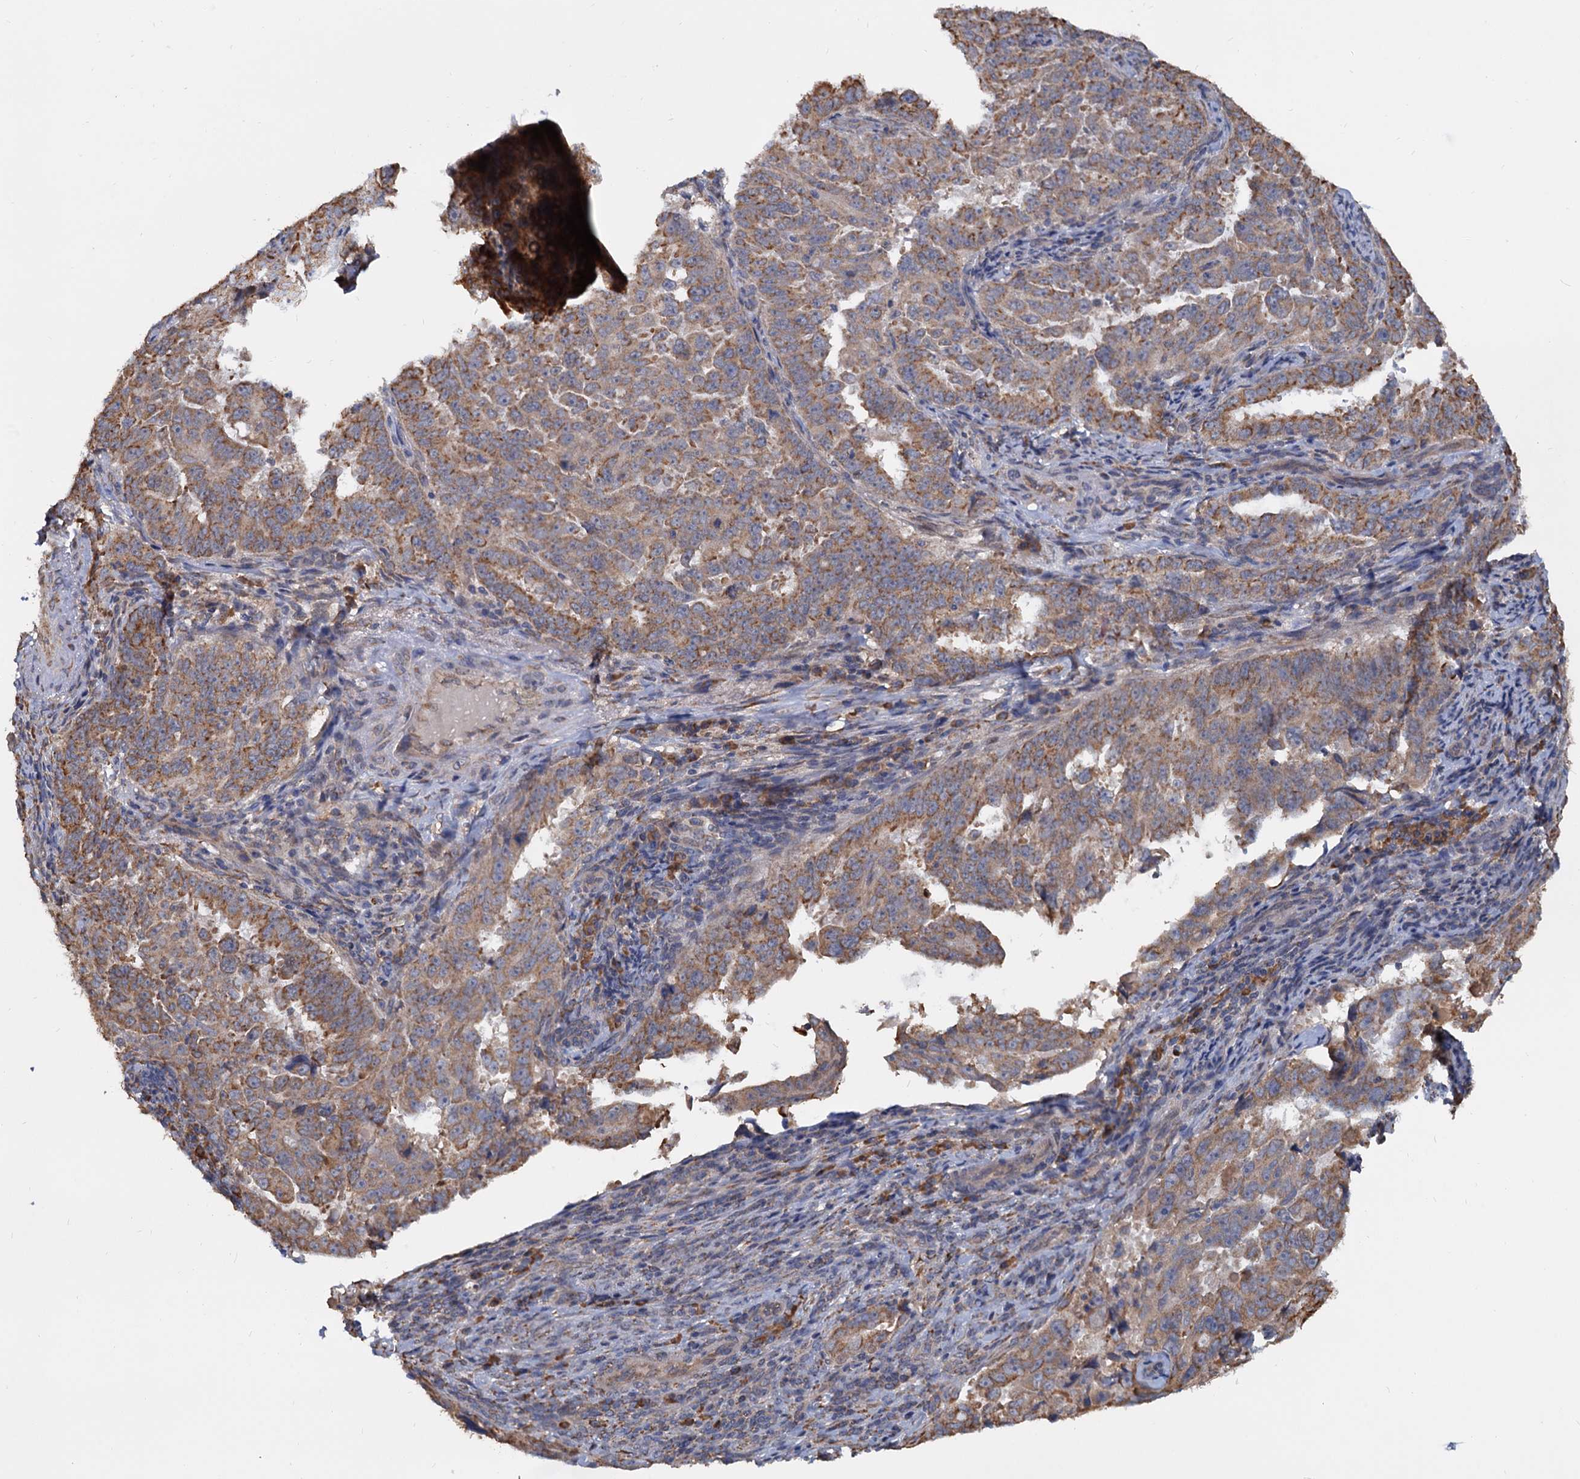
{"staining": {"intensity": "moderate", "quantity": ">75%", "location": "cytoplasmic/membranous"}, "tissue": "endometrial cancer", "cell_type": "Tumor cells", "image_type": "cancer", "snomed": [{"axis": "morphology", "description": "Adenocarcinoma, NOS"}, {"axis": "topography", "description": "Endometrium"}], "caption": "A medium amount of moderate cytoplasmic/membranous positivity is present in approximately >75% of tumor cells in adenocarcinoma (endometrial) tissue.", "gene": "LRRC51", "patient": {"sex": "female", "age": 65}}